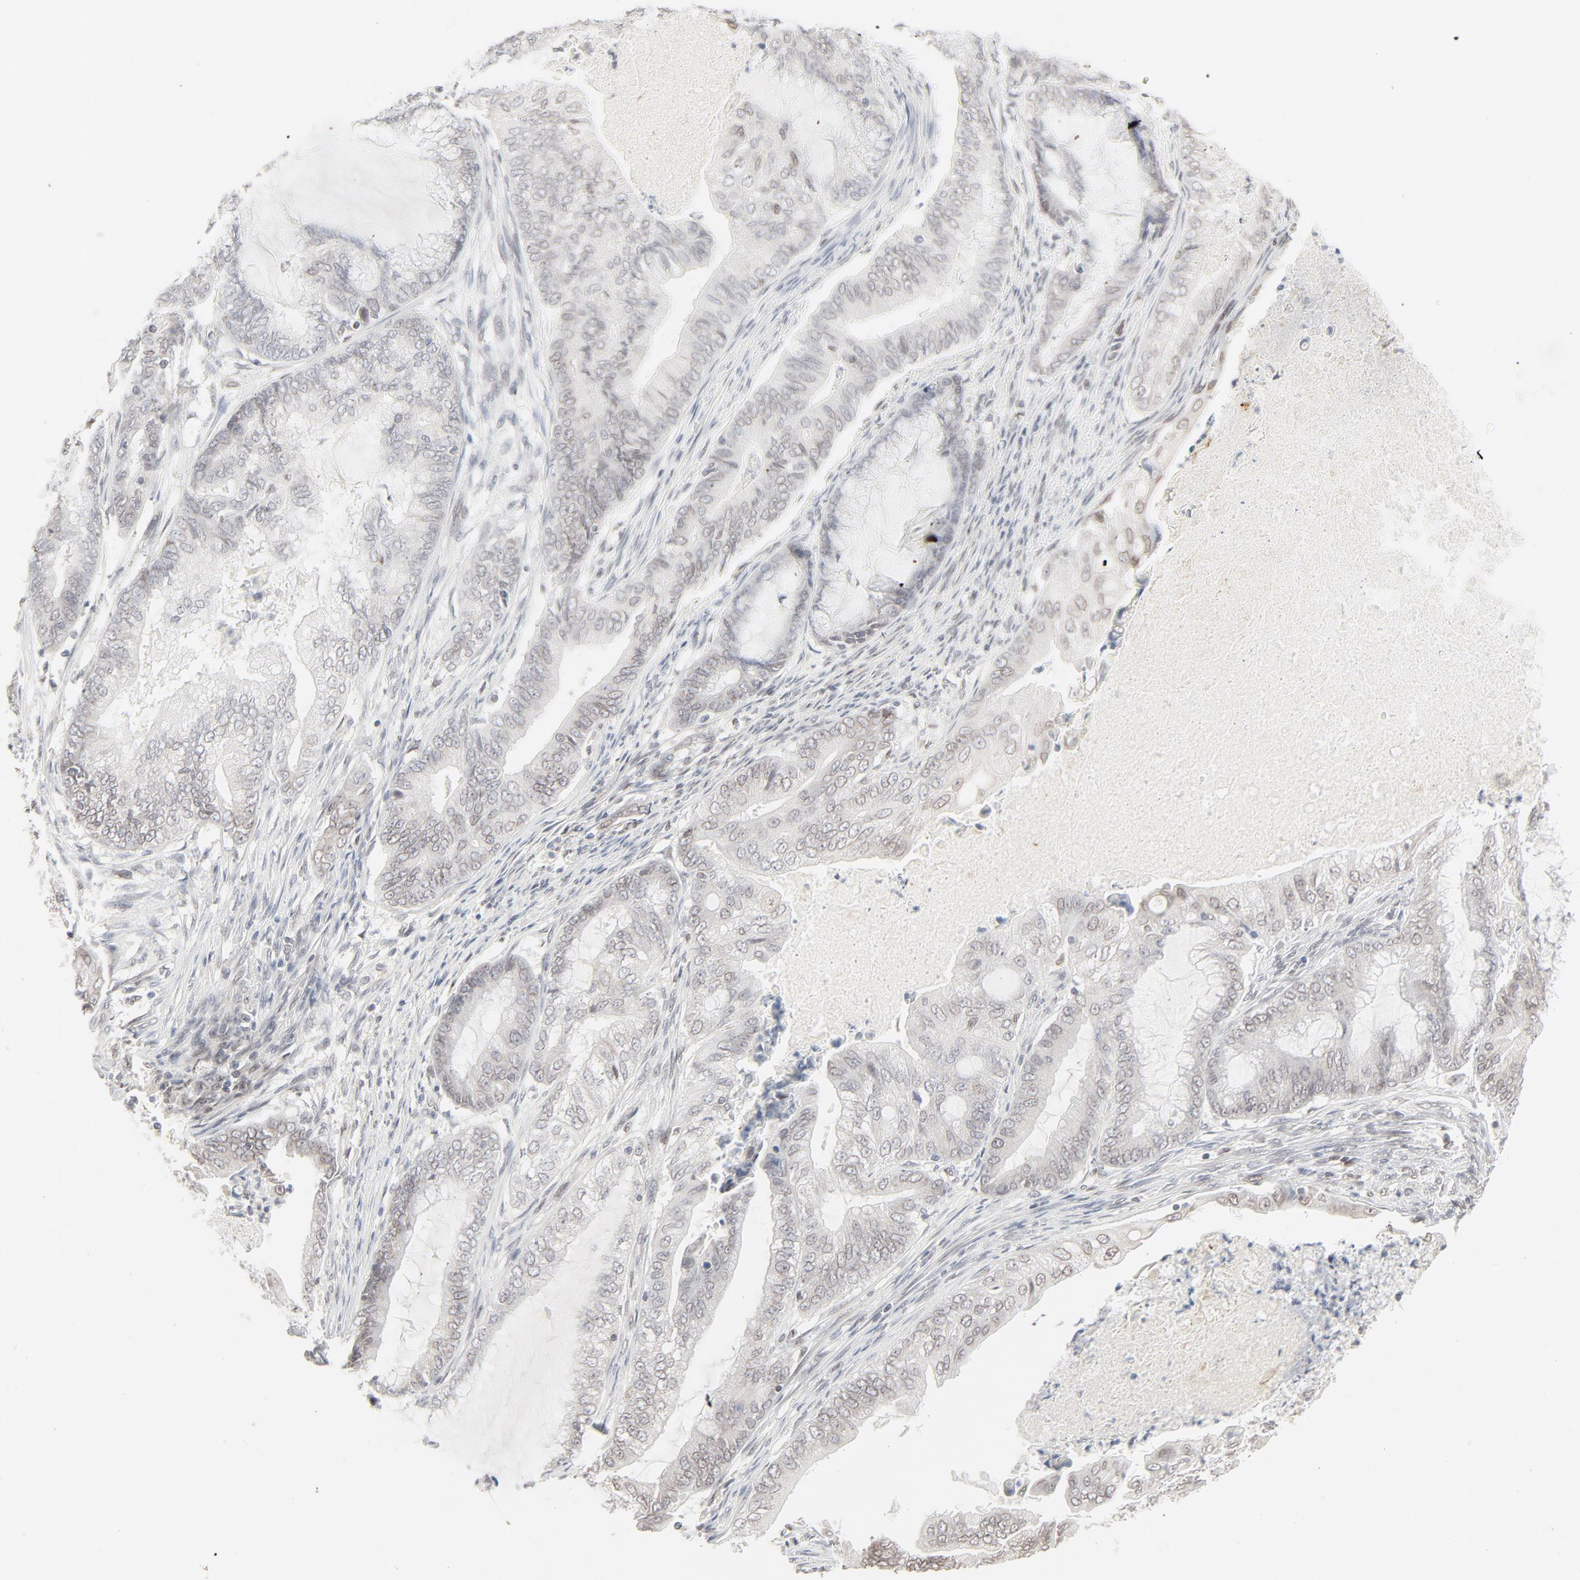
{"staining": {"intensity": "weak", "quantity": "25%-75%", "location": "cytoplasmic/membranous,nuclear"}, "tissue": "endometrial cancer", "cell_type": "Tumor cells", "image_type": "cancer", "snomed": [{"axis": "morphology", "description": "Adenocarcinoma, NOS"}, {"axis": "topography", "description": "Endometrium"}], "caption": "Endometrial cancer stained with a brown dye reveals weak cytoplasmic/membranous and nuclear positive positivity in approximately 25%-75% of tumor cells.", "gene": "MAD1L1", "patient": {"sex": "female", "age": 63}}